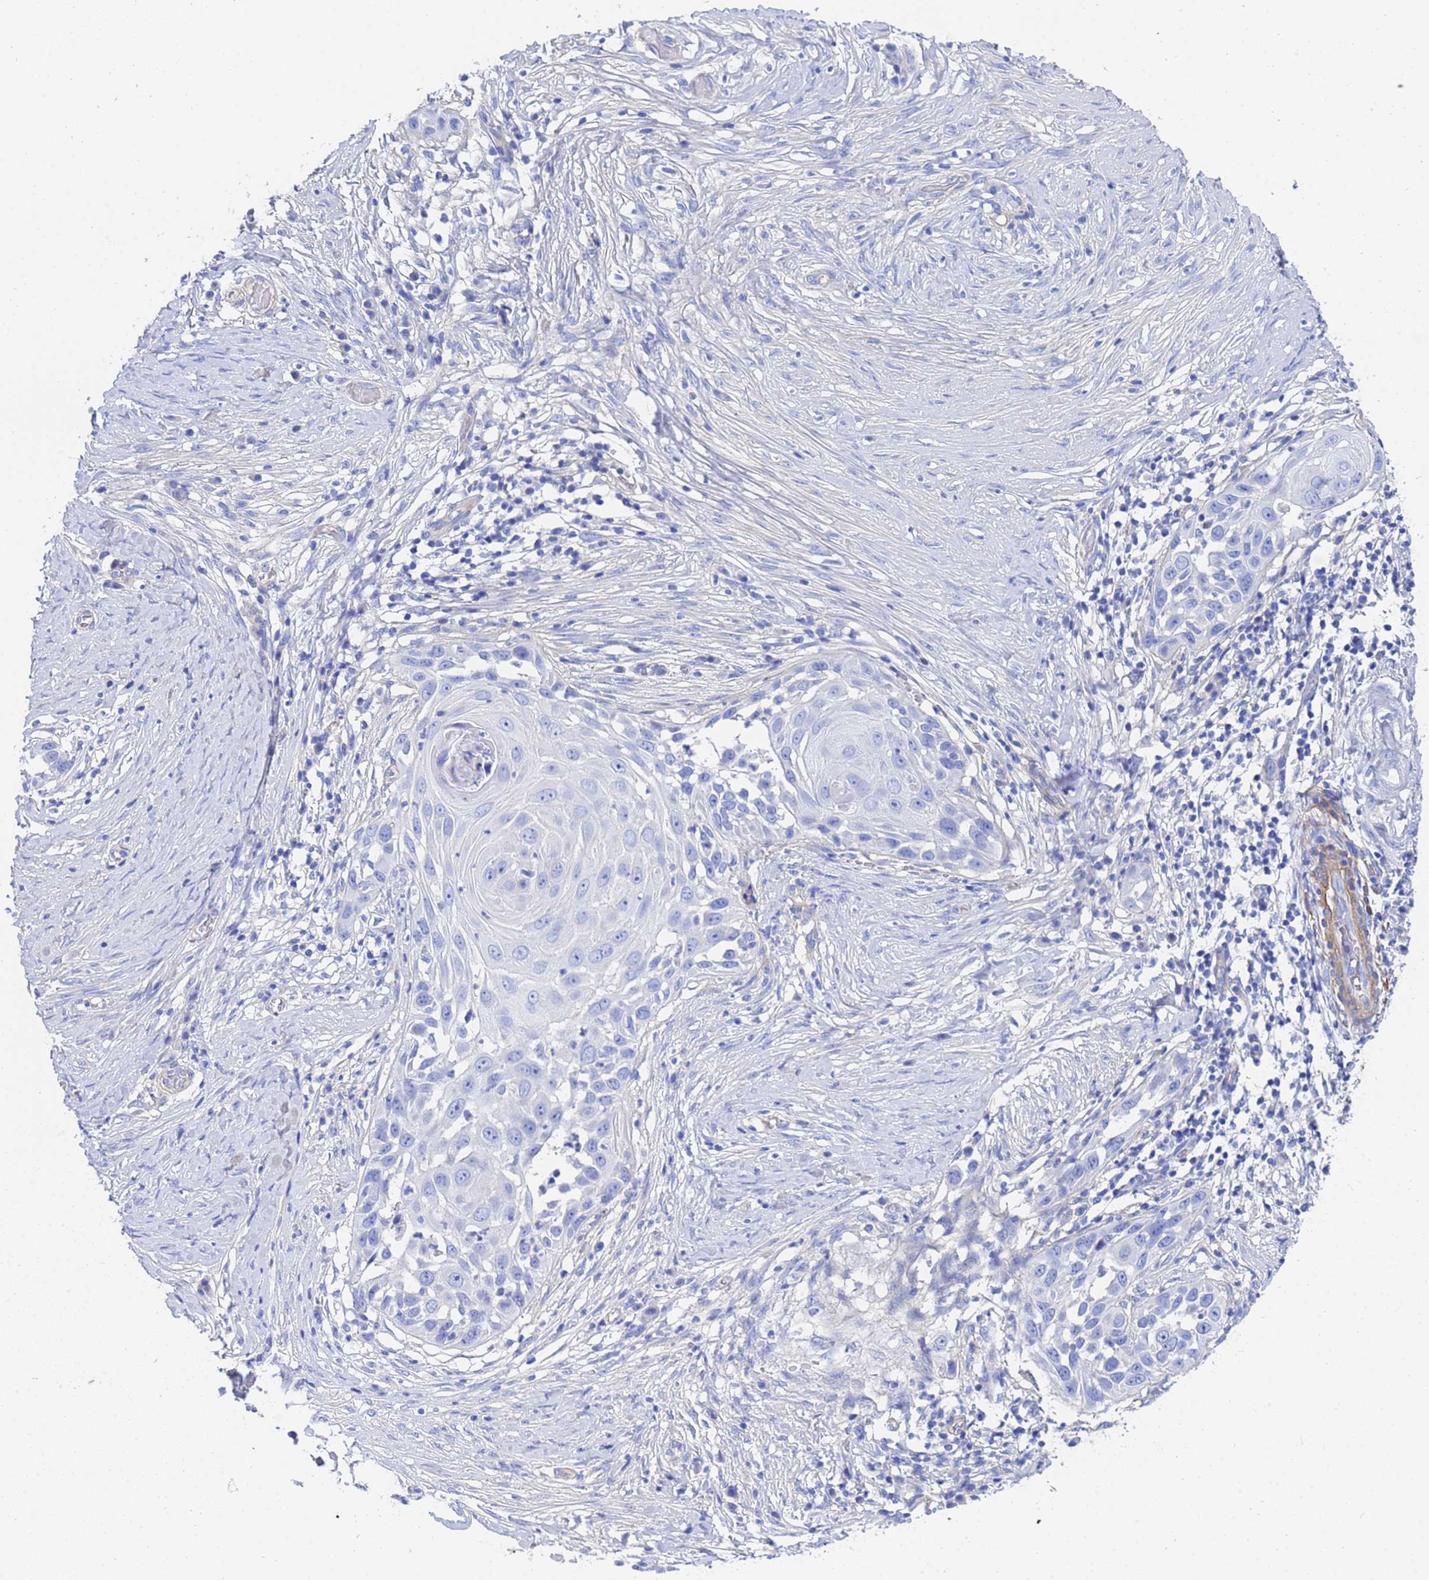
{"staining": {"intensity": "negative", "quantity": "none", "location": "none"}, "tissue": "skin cancer", "cell_type": "Tumor cells", "image_type": "cancer", "snomed": [{"axis": "morphology", "description": "Squamous cell carcinoma, NOS"}, {"axis": "topography", "description": "Skin"}], "caption": "Immunohistochemistry image of skin cancer stained for a protein (brown), which exhibits no positivity in tumor cells.", "gene": "CST4", "patient": {"sex": "female", "age": 44}}